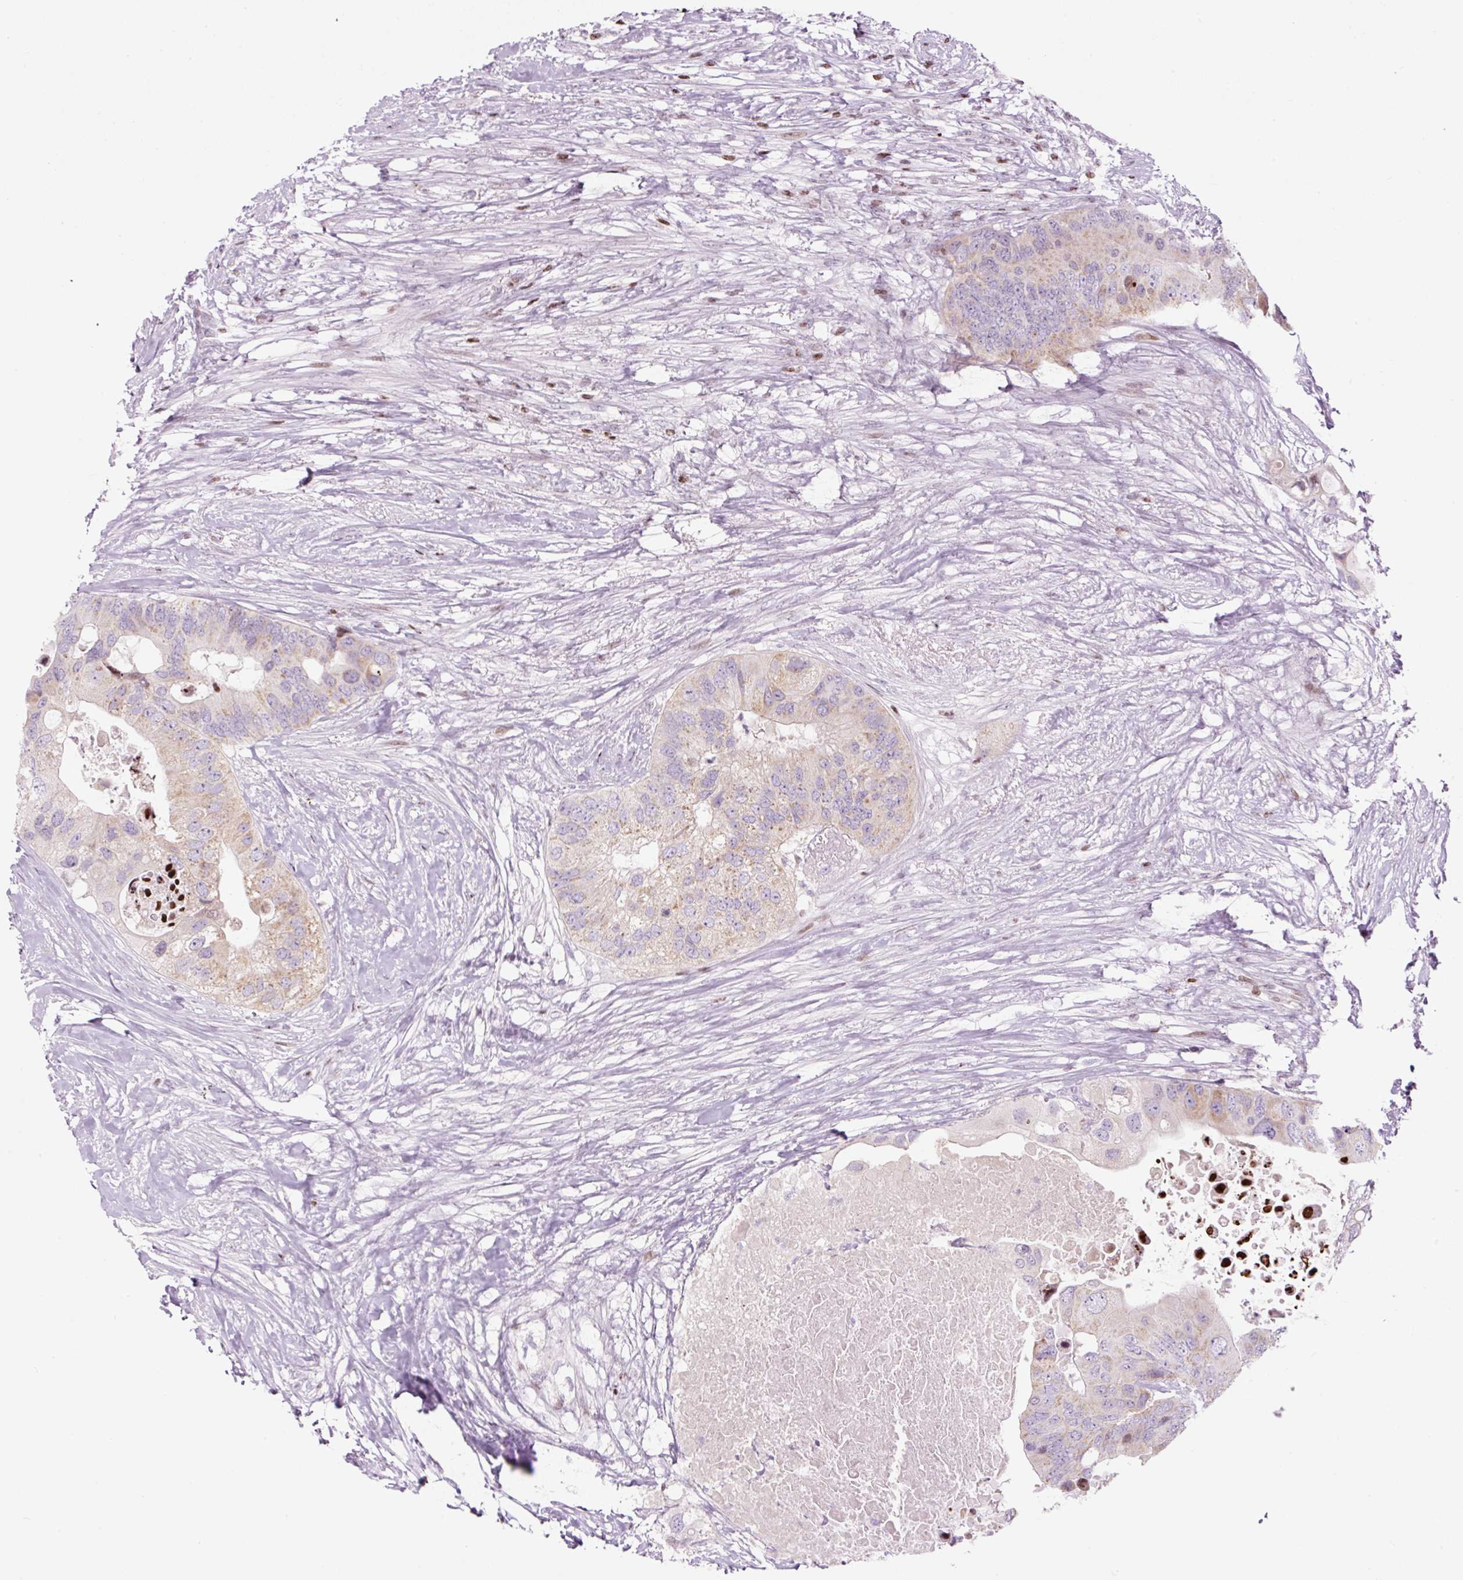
{"staining": {"intensity": "weak", "quantity": "25%-75%", "location": "cytoplasmic/membranous"}, "tissue": "colorectal cancer", "cell_type": "Tumor cells", "image_type": "cancer", "snomed": [{"axis": "morphology", "description": "Adenocarcinoma, NOS"}, {"axis": "topography", "description": "Colon"}], "caption": "DAB (3,3'-diaminobenzidine) immunohistochemical staining of colorectal cancer (adenocarcinoma) shows weak cytoplasmic/membranous protein staining in about 25%-75% of tumor cells.", "gene": "TMEM177", "patient": {"sex": "male", "age": 71}}